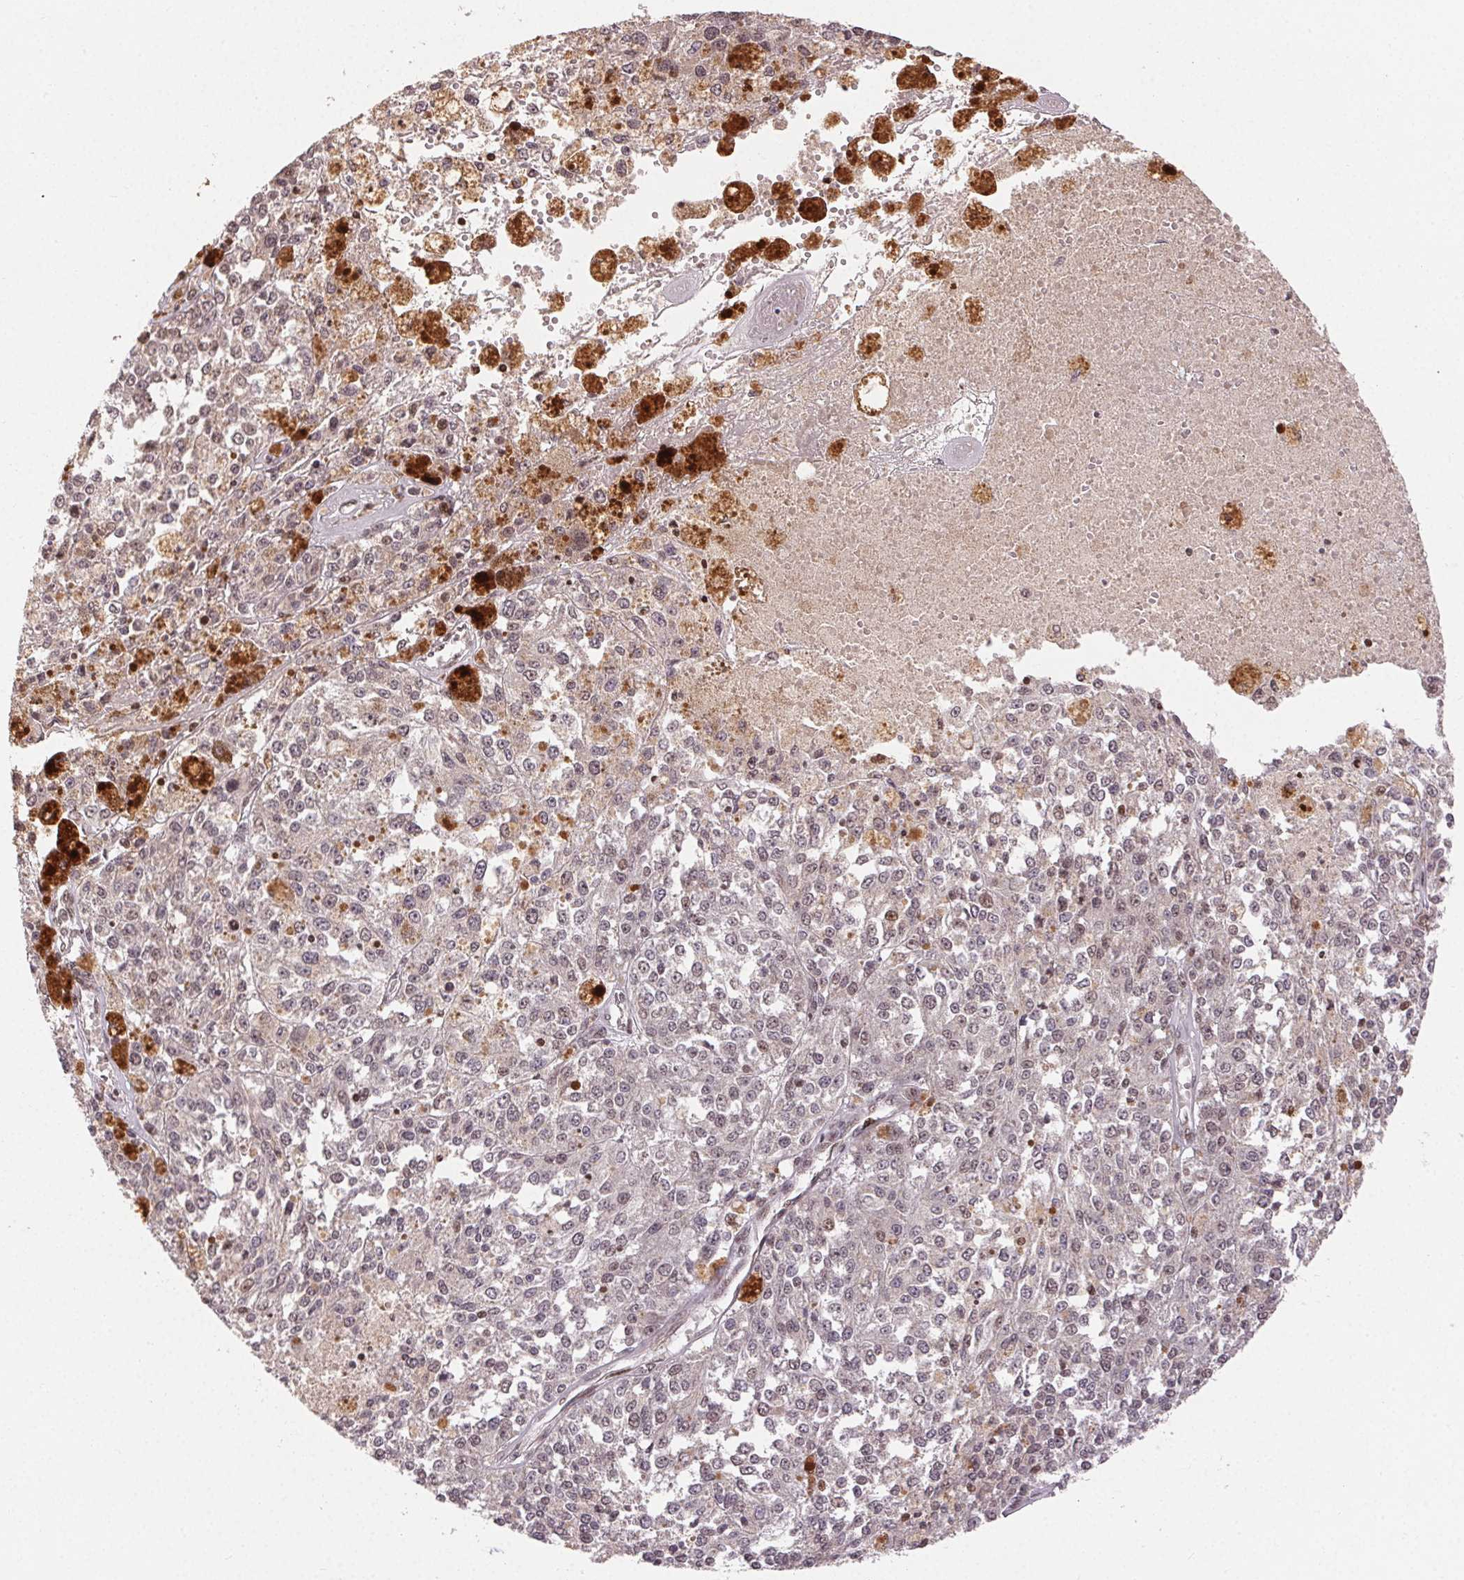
{"staining": {"intensity": "weak", "quantity": "<25%", "location": "nuclear"}, "tissue": "melanoma", "cell_type": "Tumor cells", "image_type": "cancer", "snomed": [{"axis": "morphology", "description": "Malignant melanoma, Metastatic site"}, {"axis": "topography", "description": "Lymph node"}], "caption": "The micrograph reveals no staining of tumor cells in malignant melanoma (metastatic site).", "gene": "MAPKAPK2", "patient": {"sex": "female", "age": 64}}